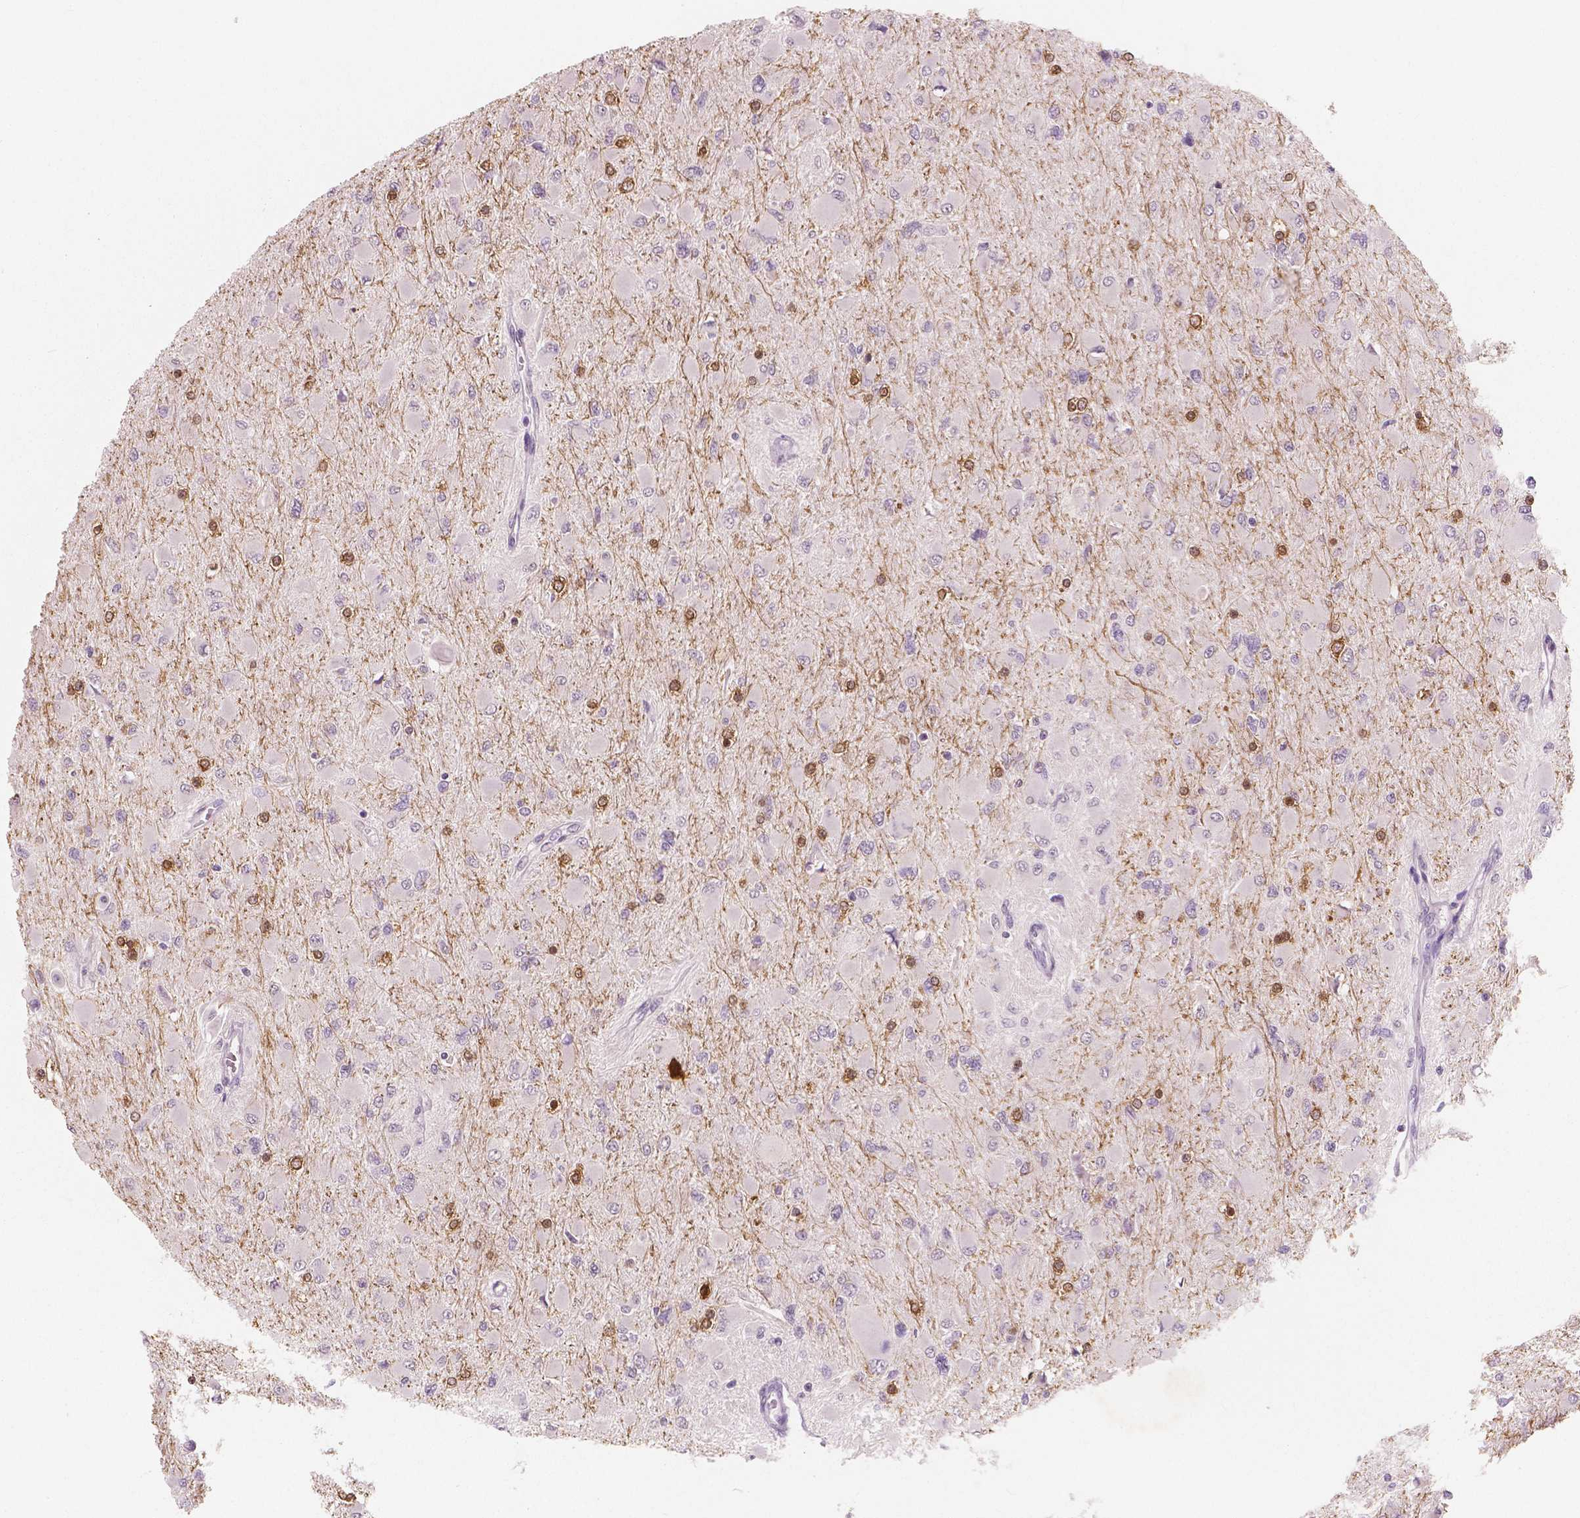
{"staining": {"intensity": "negative", "quantity": "none", "location": "none"}, "tissue": "glioma", "cell_type": "Tumor cells", "image_type": "cancer", "snomed": [{"axis": "morphology", "description": "Glioma, malignant, High grade"}, {"axis": "topography", "description": "Cerebral cortex"}], "caption": "High power microscopy micrograph of an IHC image of glioma, revealing no significant expression in tumor cells.", "gene": "NECAB1", "patient": {"sex": "female", "age": 36}}